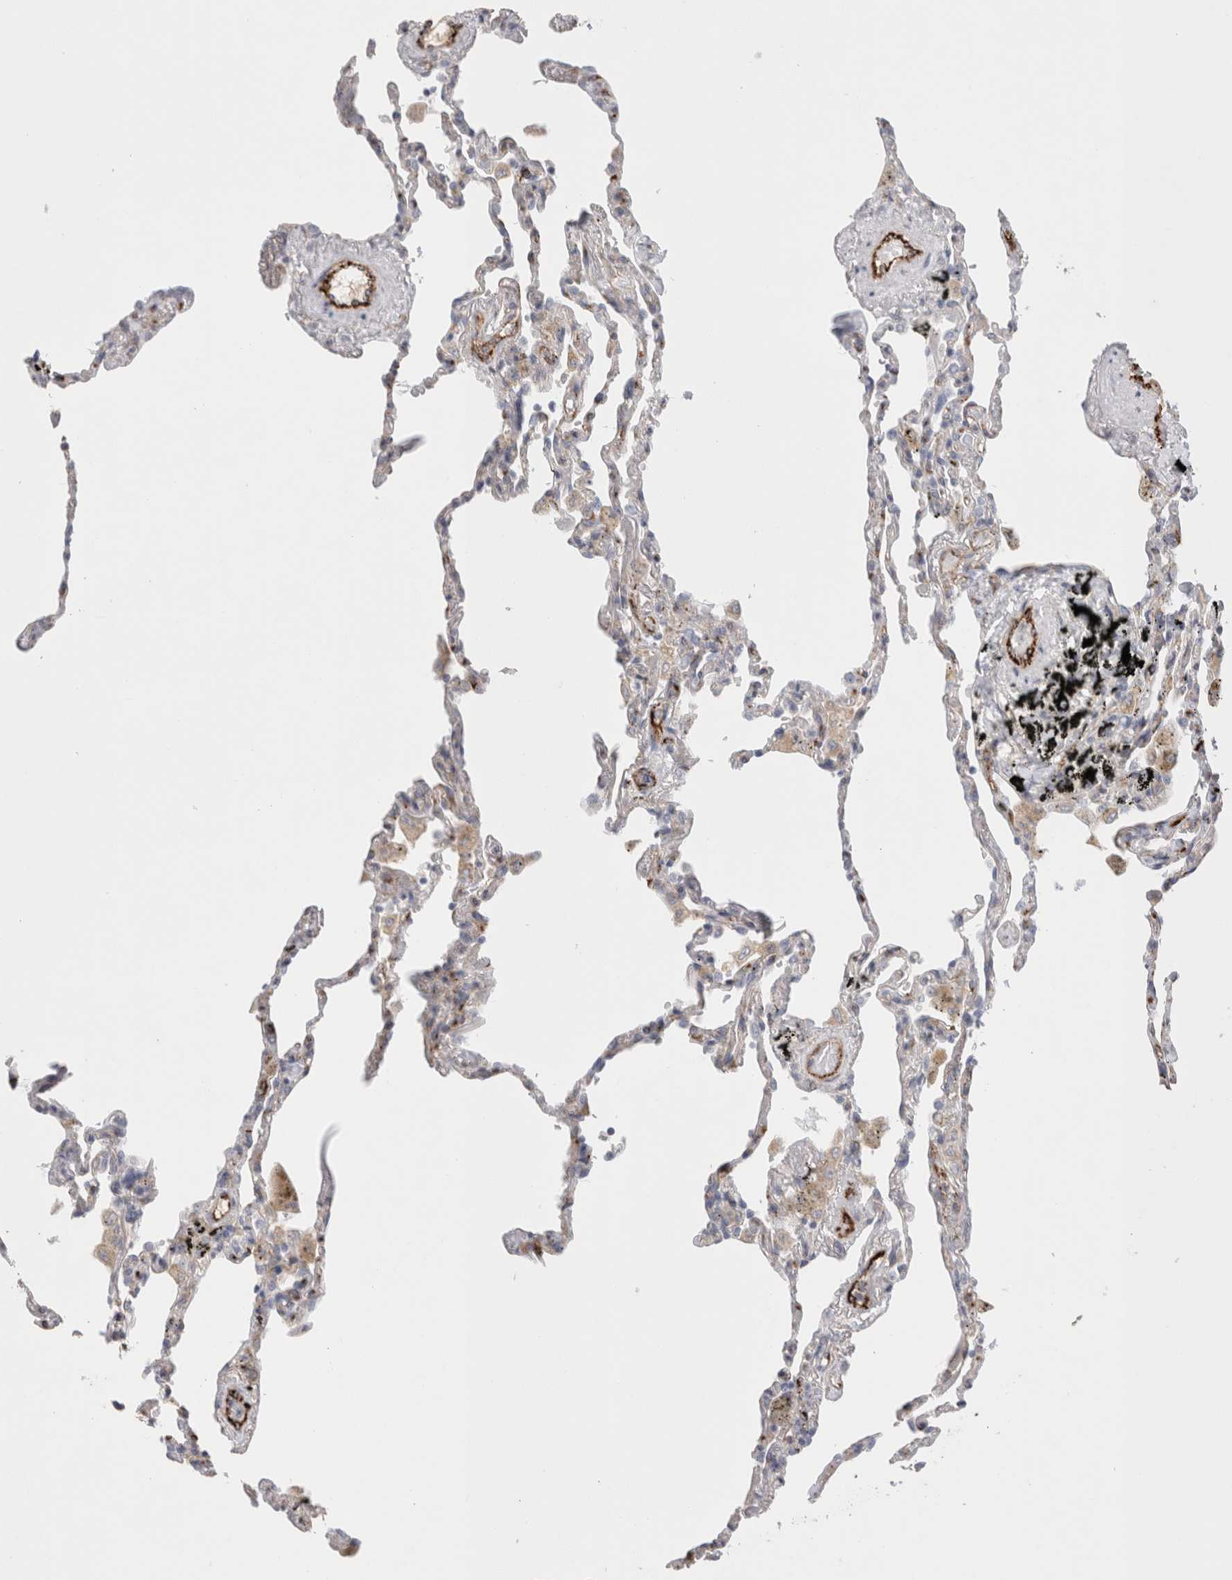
{"staining": {"intensity": "weak", "quantity": "<25%", "location": "cytoplasmic/membranous"}, "tissue": "lung", "cell_type": "Alveolar cells", "image_type": "normal", "snomed": [{"axis": "morphology", "description": "Normal tissue, NOS"}, {"axis": "topography", "description": "Lung"}], "caption": "IHC of benign human lung displays no positivity in alveolar cells. (Brightfield microscopy of DAB immunohistochemistry (IHC) at high magnification).", "gene": "CNPY4", "patient": {"sex": "male", "age": 59}}